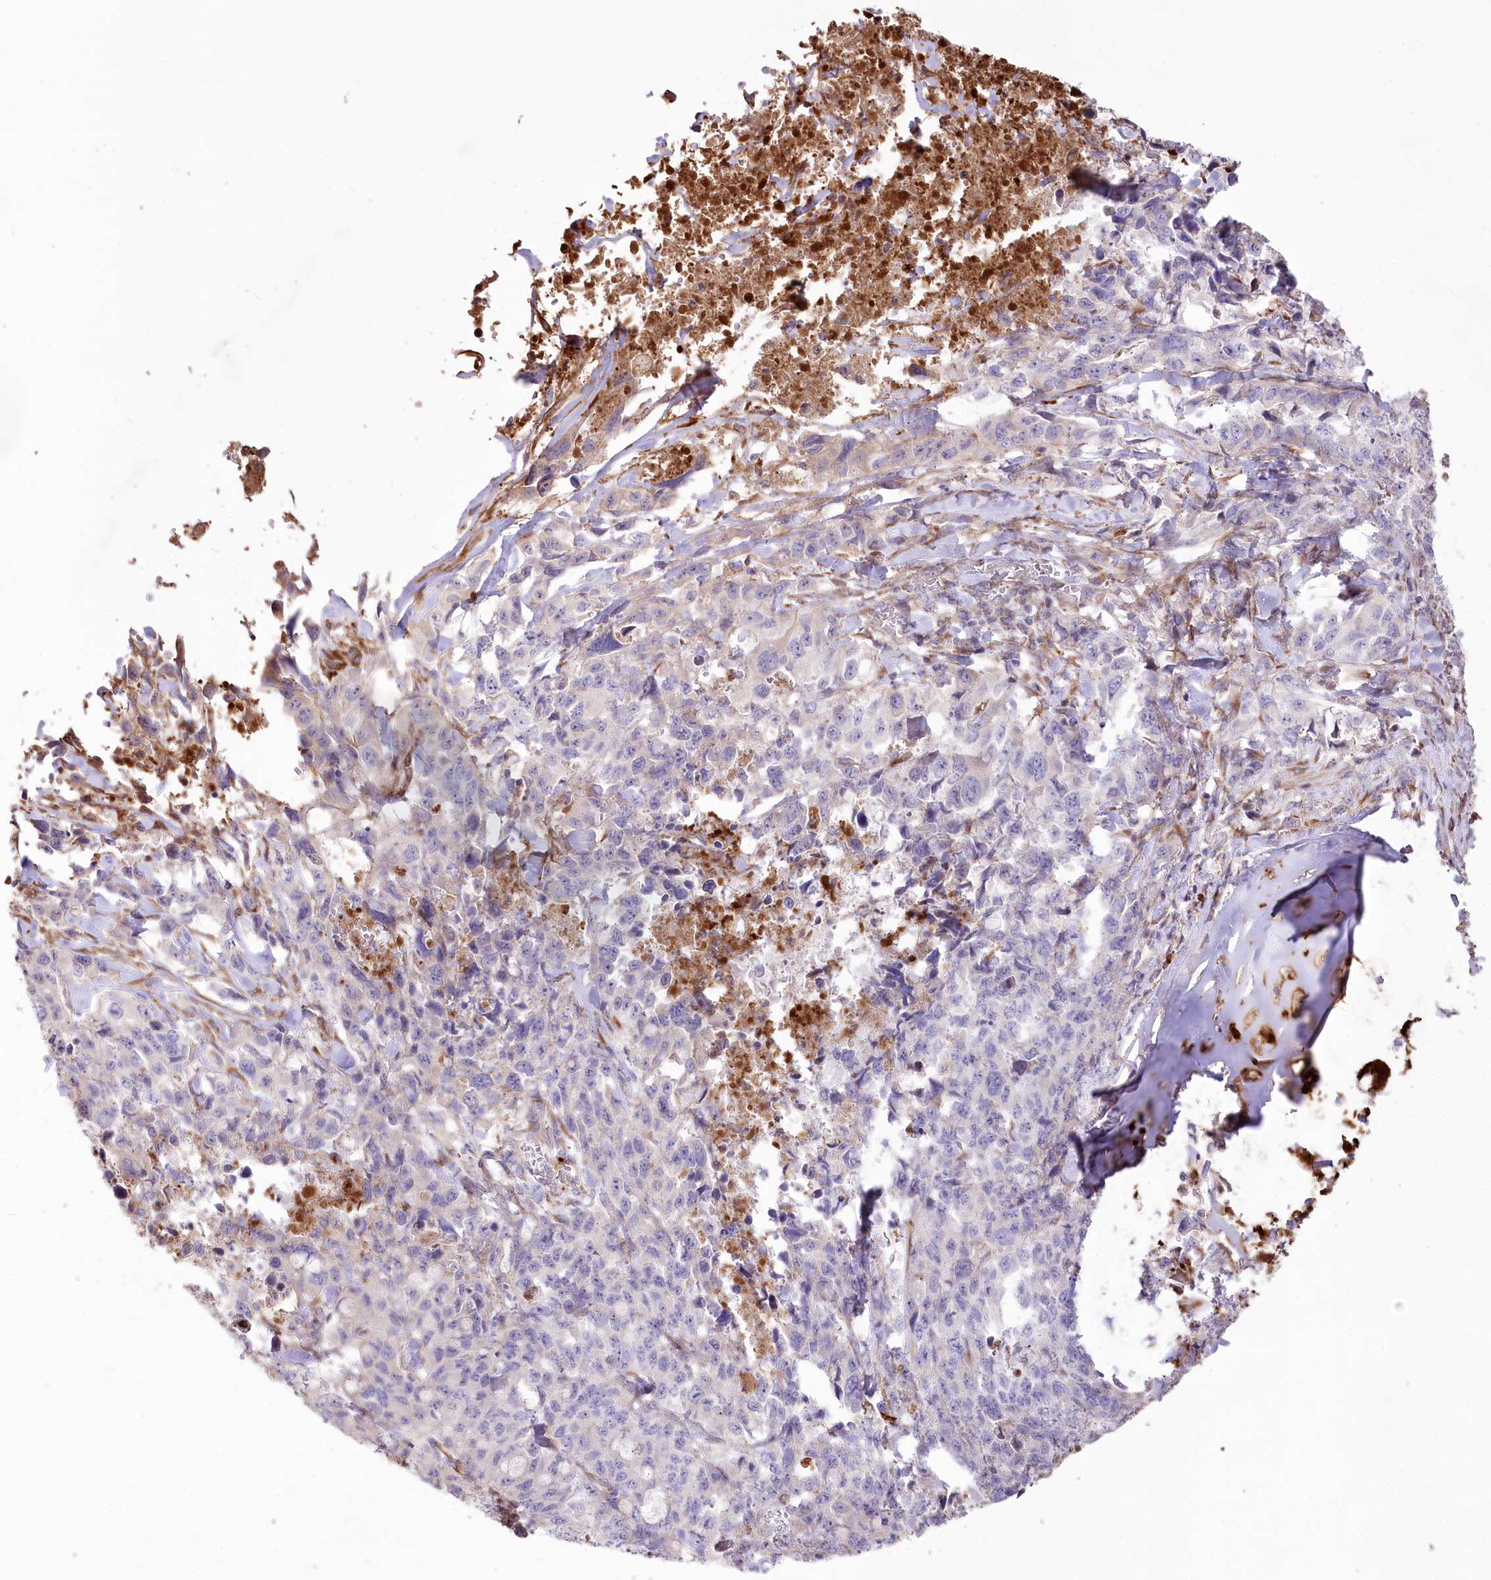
{"staining": {"intensity": "negative", "quantity": "none", "location": "none"}, "tissue": "lung cancer", "cell_type": "Tumor cells", "image_type": "cancer", "snomed": [{"axis": "morphology", "description": "Adenocarcinoma, NOS"}, {"axis": "topography", "description": "Lung"}], "caption": "A micrograph of human lung cancer (adenocarcinoma) is negative for staining in tumor cells. Nuclei are stained in blue.", "gene": "RNF24", "patient": {"sex": "female", "age": 51}}